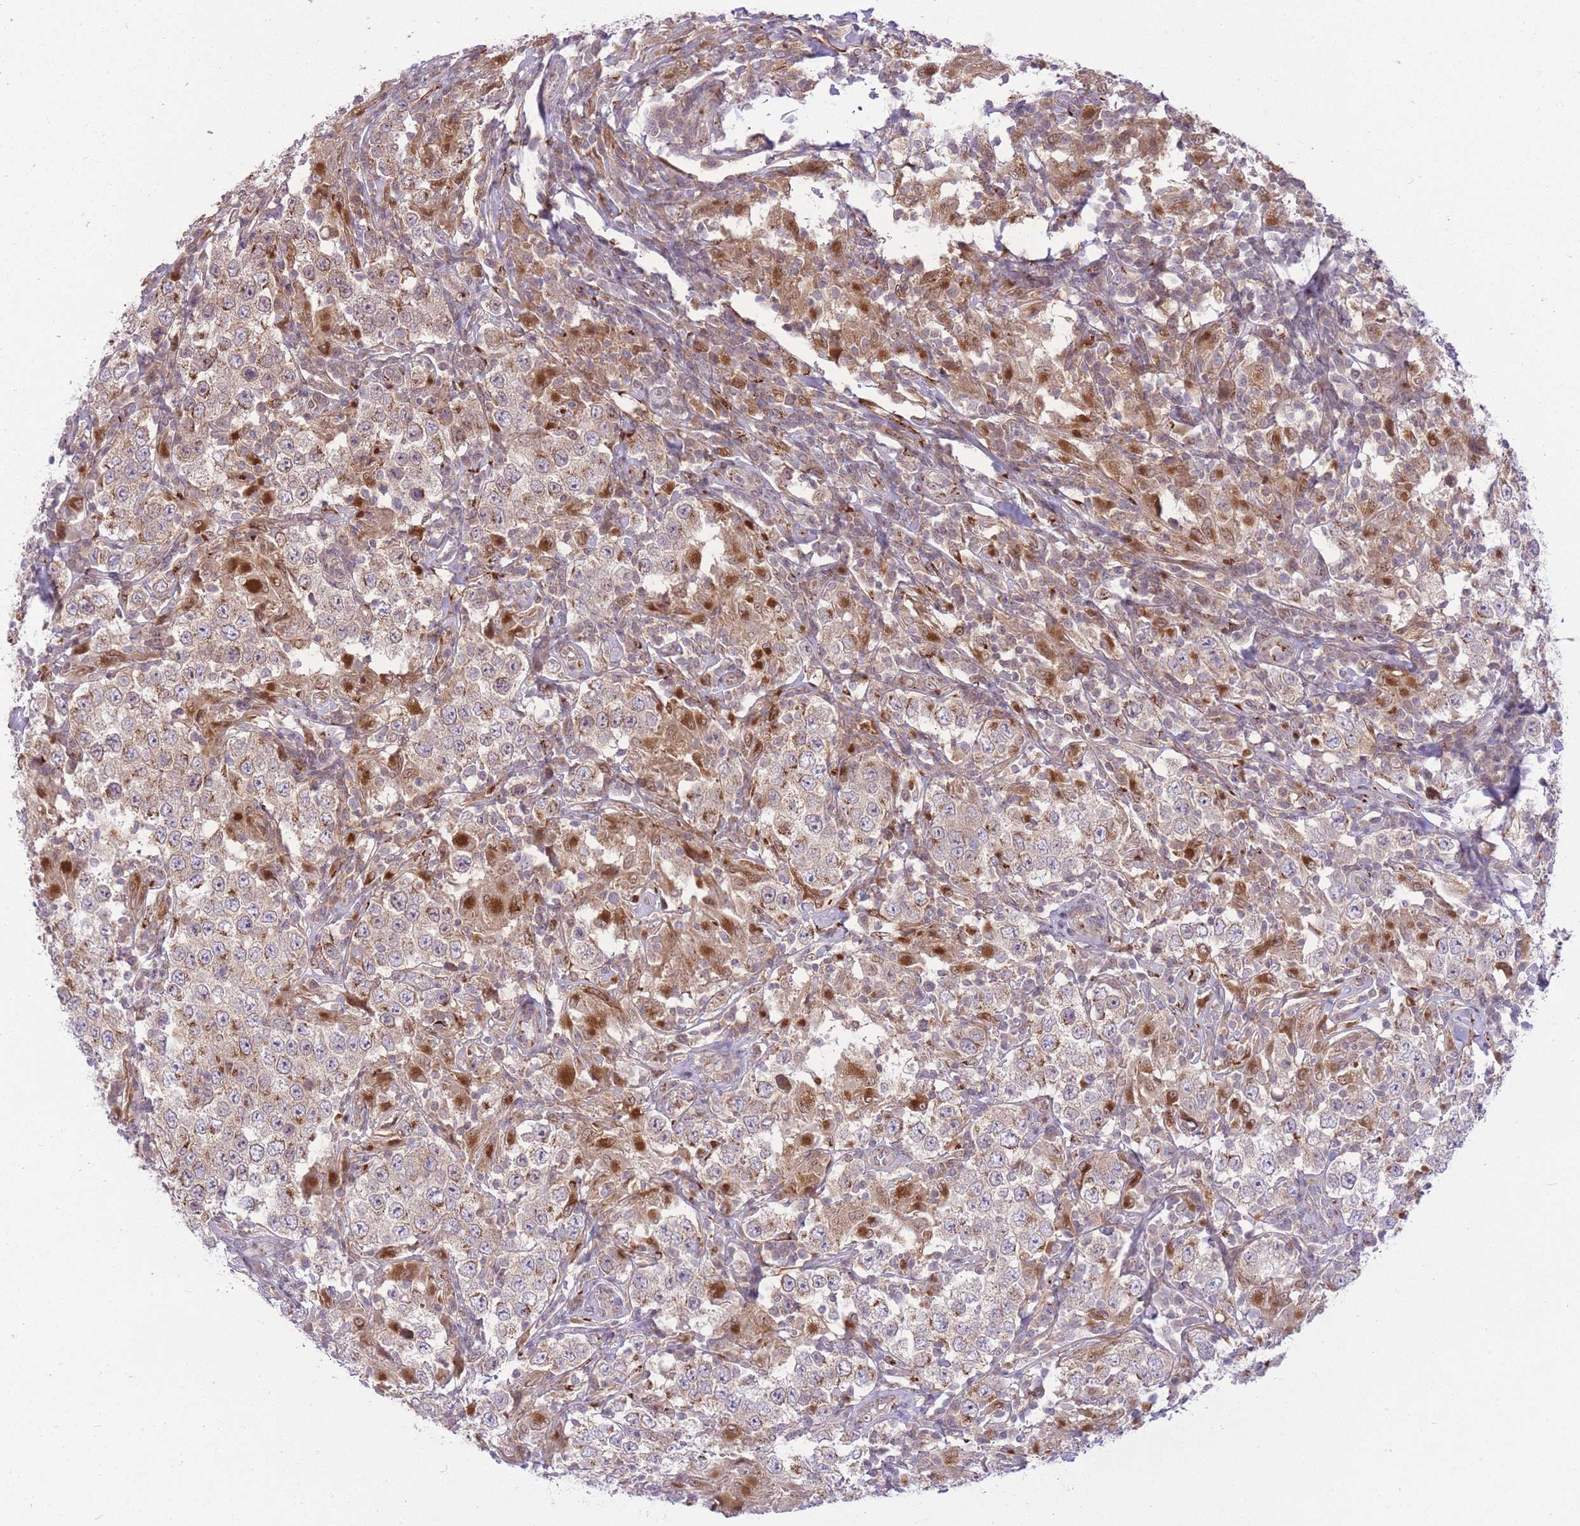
{"staining": {"intensity": "weak", "quantity": "<25%", "location": "cytoplasmic/membranous"}, "tissue": "testis cancer", "cell_type": "Tumor cells", "image_type": "cancer", "snomed": [{"axis": "morphology", "description": "Seminoma, NOS"}, {"axis": "morphology", "description": "Carcinoma, Embryonal, NOS"}, {"axis": "topography", "description": "Testis"}], "caption": "There is no significant staining in tumor cells of testis seminoma.", "gene": "ZBED5", "patient": {"sex": "male", "age": 41}}